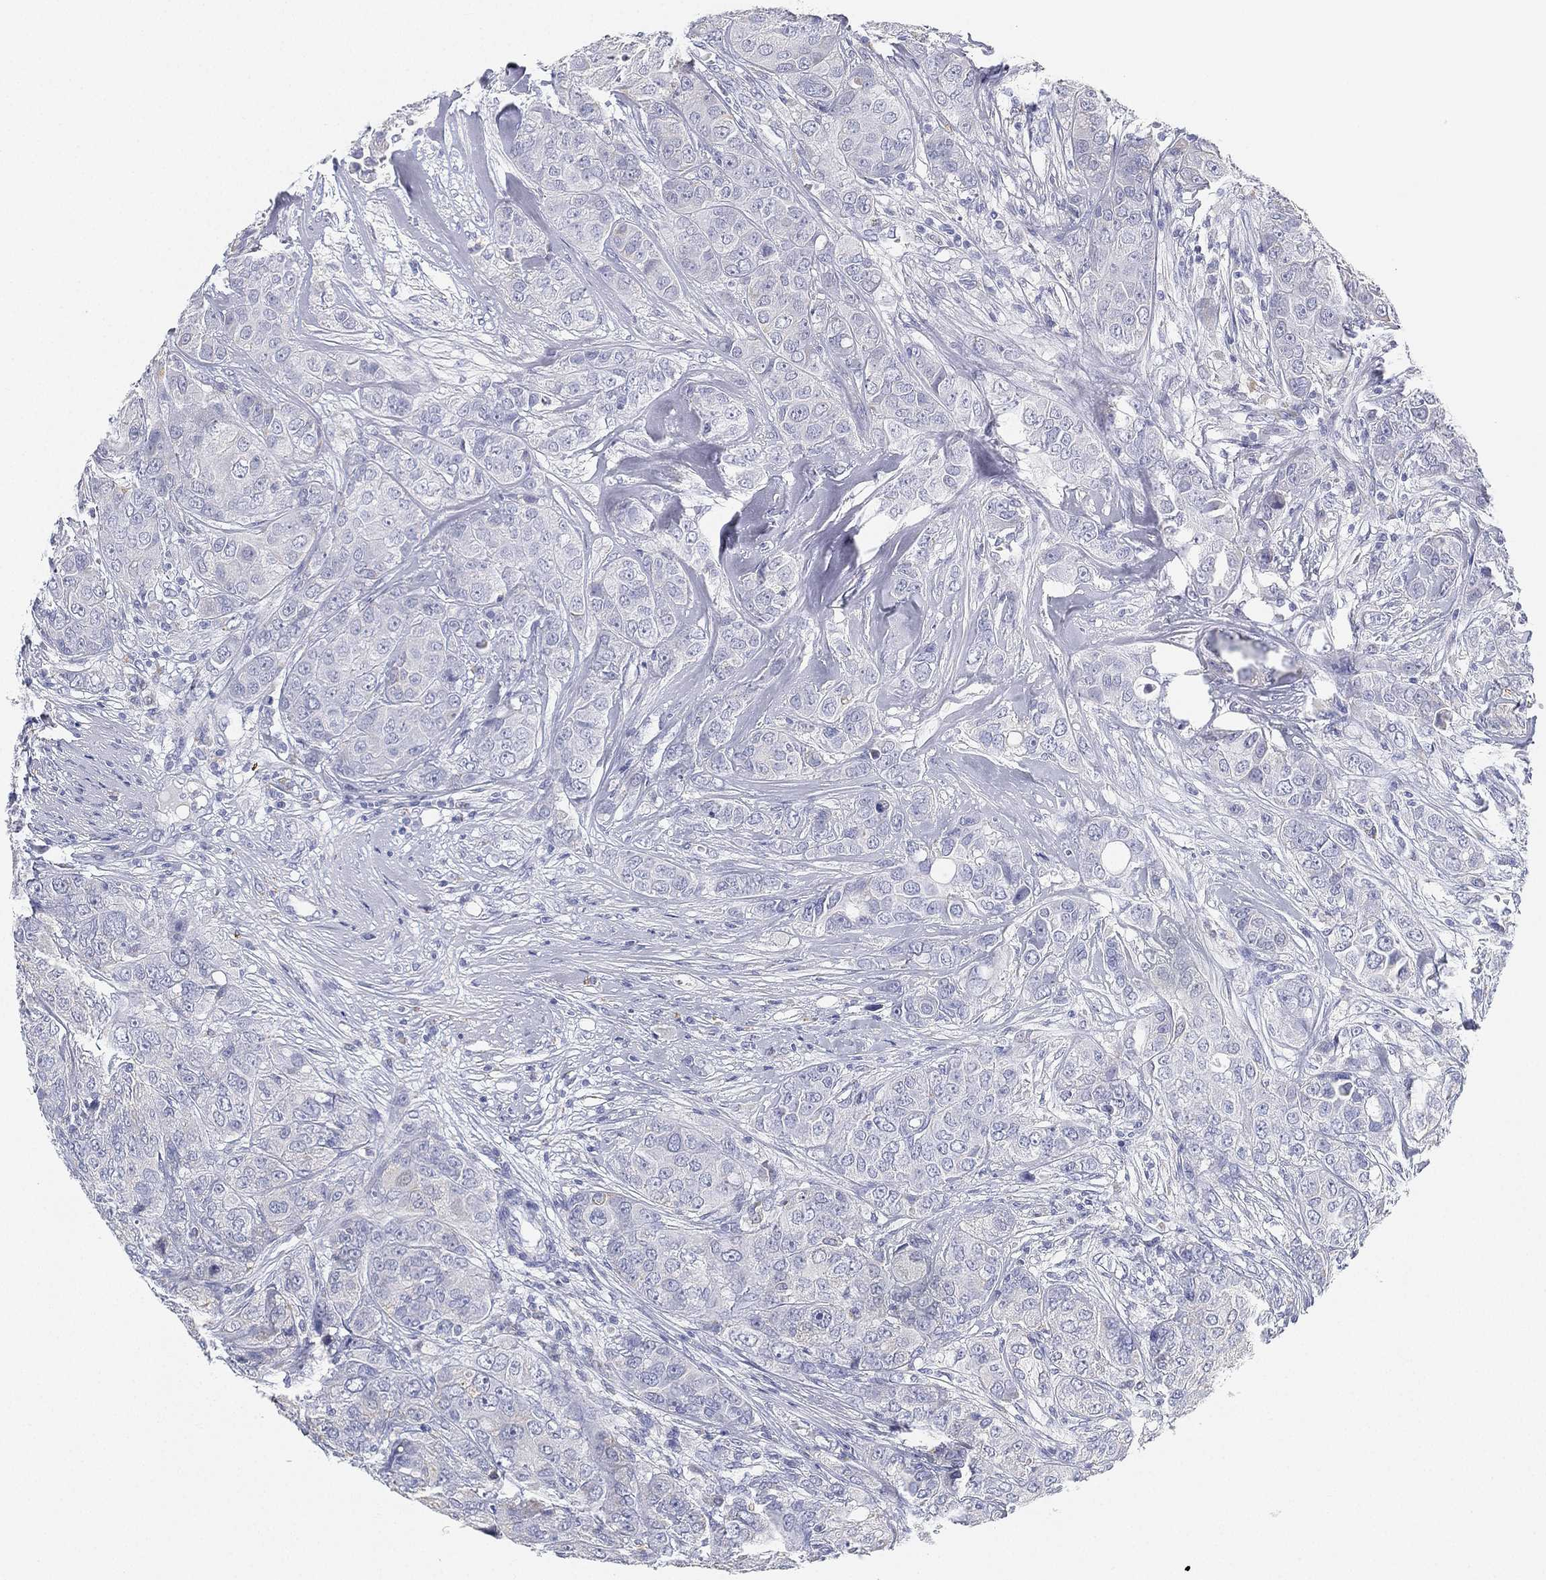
{"staining": {"intensity": "negative", "quantity": "none", "location": "none"}, "tissue": "breast cancer", "cell_type": "Tumor cells", "image_type": "cancer", "snomed": [{"axis": "morphology", "description": "Duct carcinoma"}, {"axis": "topography", "description": "Breast"}], "caption": "This is an immunohistochemistry (IHC) micrograph of breast cancer (invasive ductal carcinoma). There is no staining in tumor cells.", "gene": "GPR61", "patient": {"sex": "female", "age": 43}}